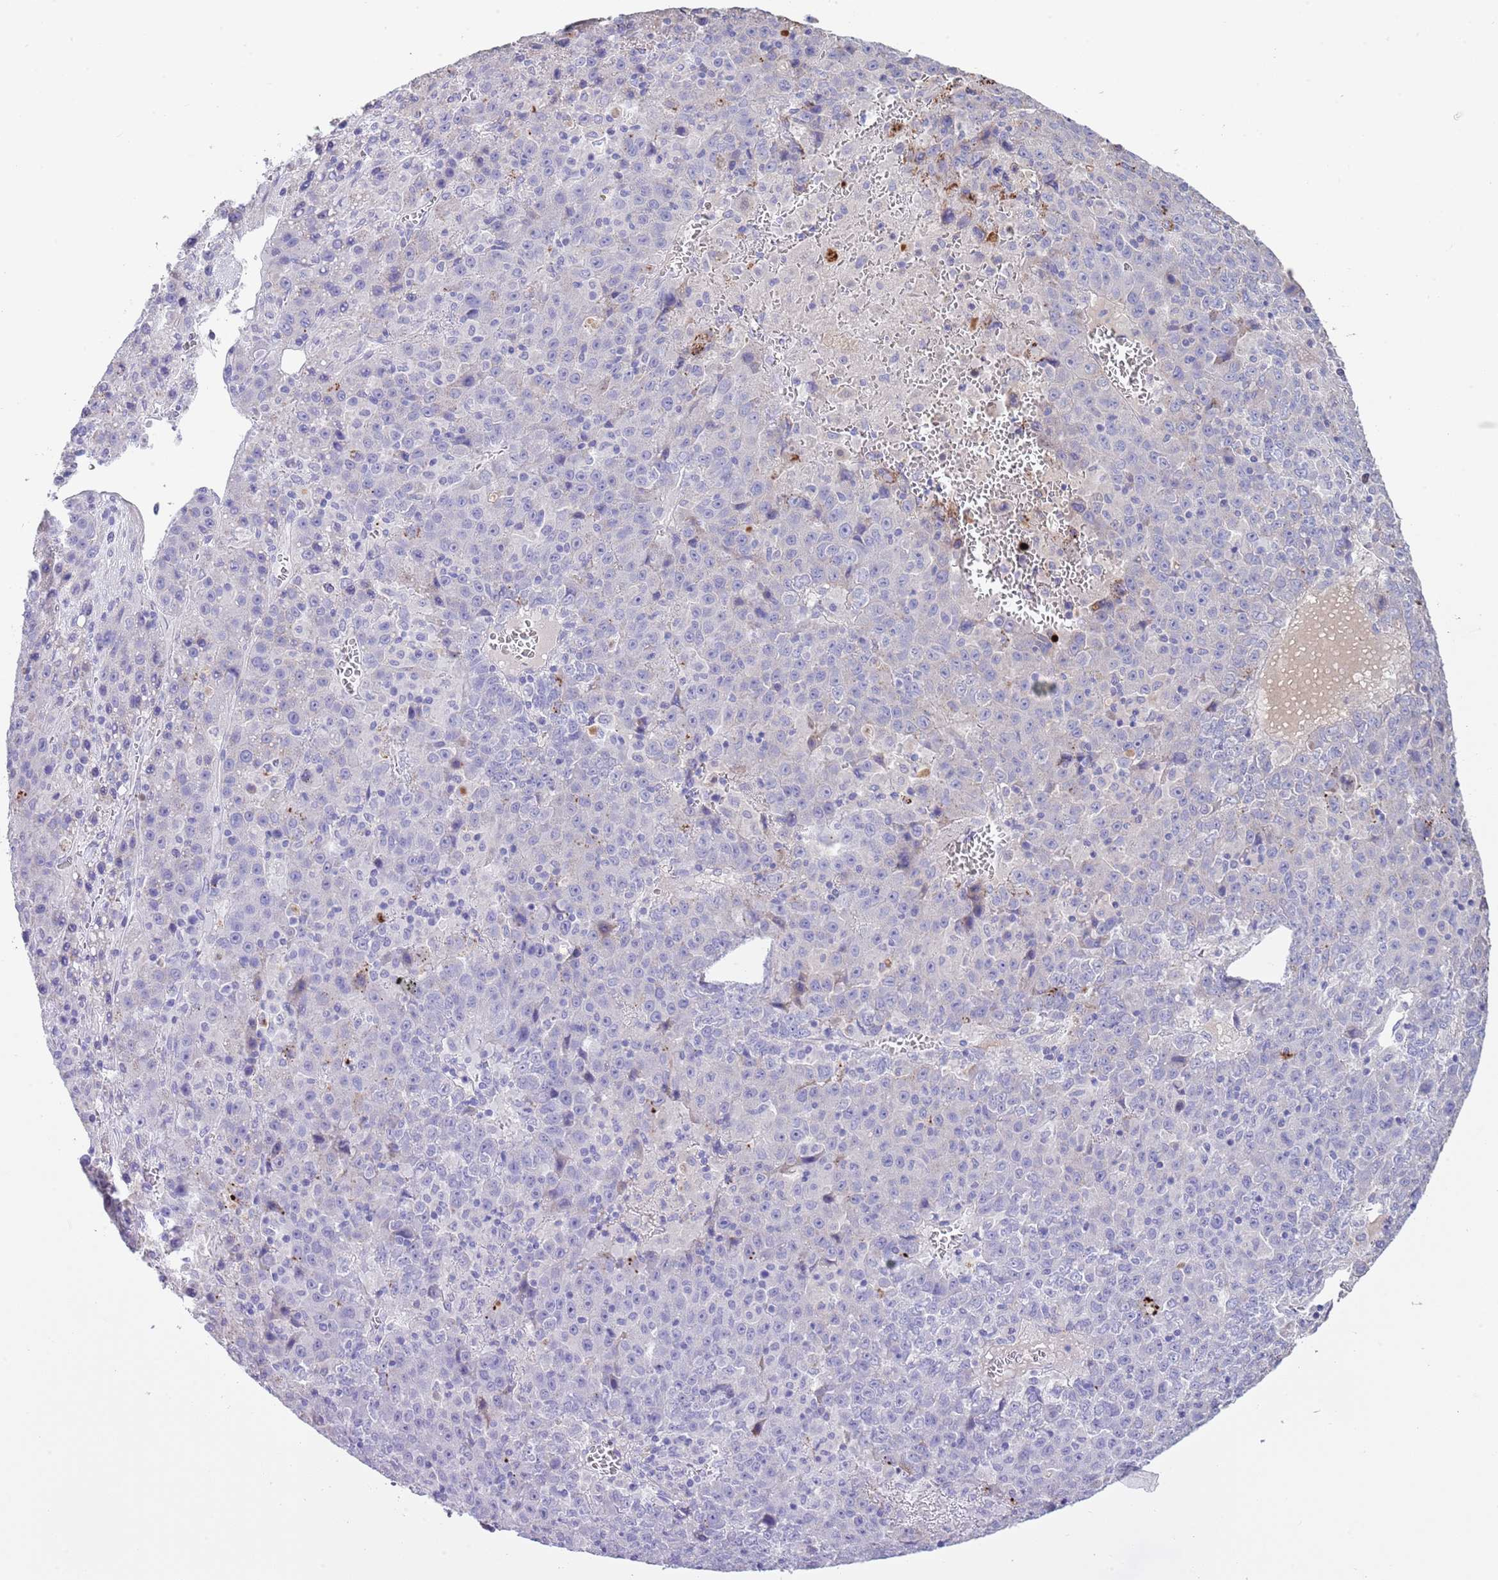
{"staining": {"intensity": "negative", "quantity": "none", "location": "none"}, "tissue": "liver cancer", "cell_type": "Tumor cells", "image_type": "cancer", "snomed": [{"axis": "morphology", "description": "Carcinoma, Hepatocellular, NOS"}, {"axis": "topography", "description": "Liver"}], "caption": "Immunohistochemistry (IHC) image of hepatocellular carcinoma (liver) stained for a protein (brown), which exhibits no expression in tumor cells.", "gene": "ABHD17C", "patient": {"sex": "female", "age": 53}}